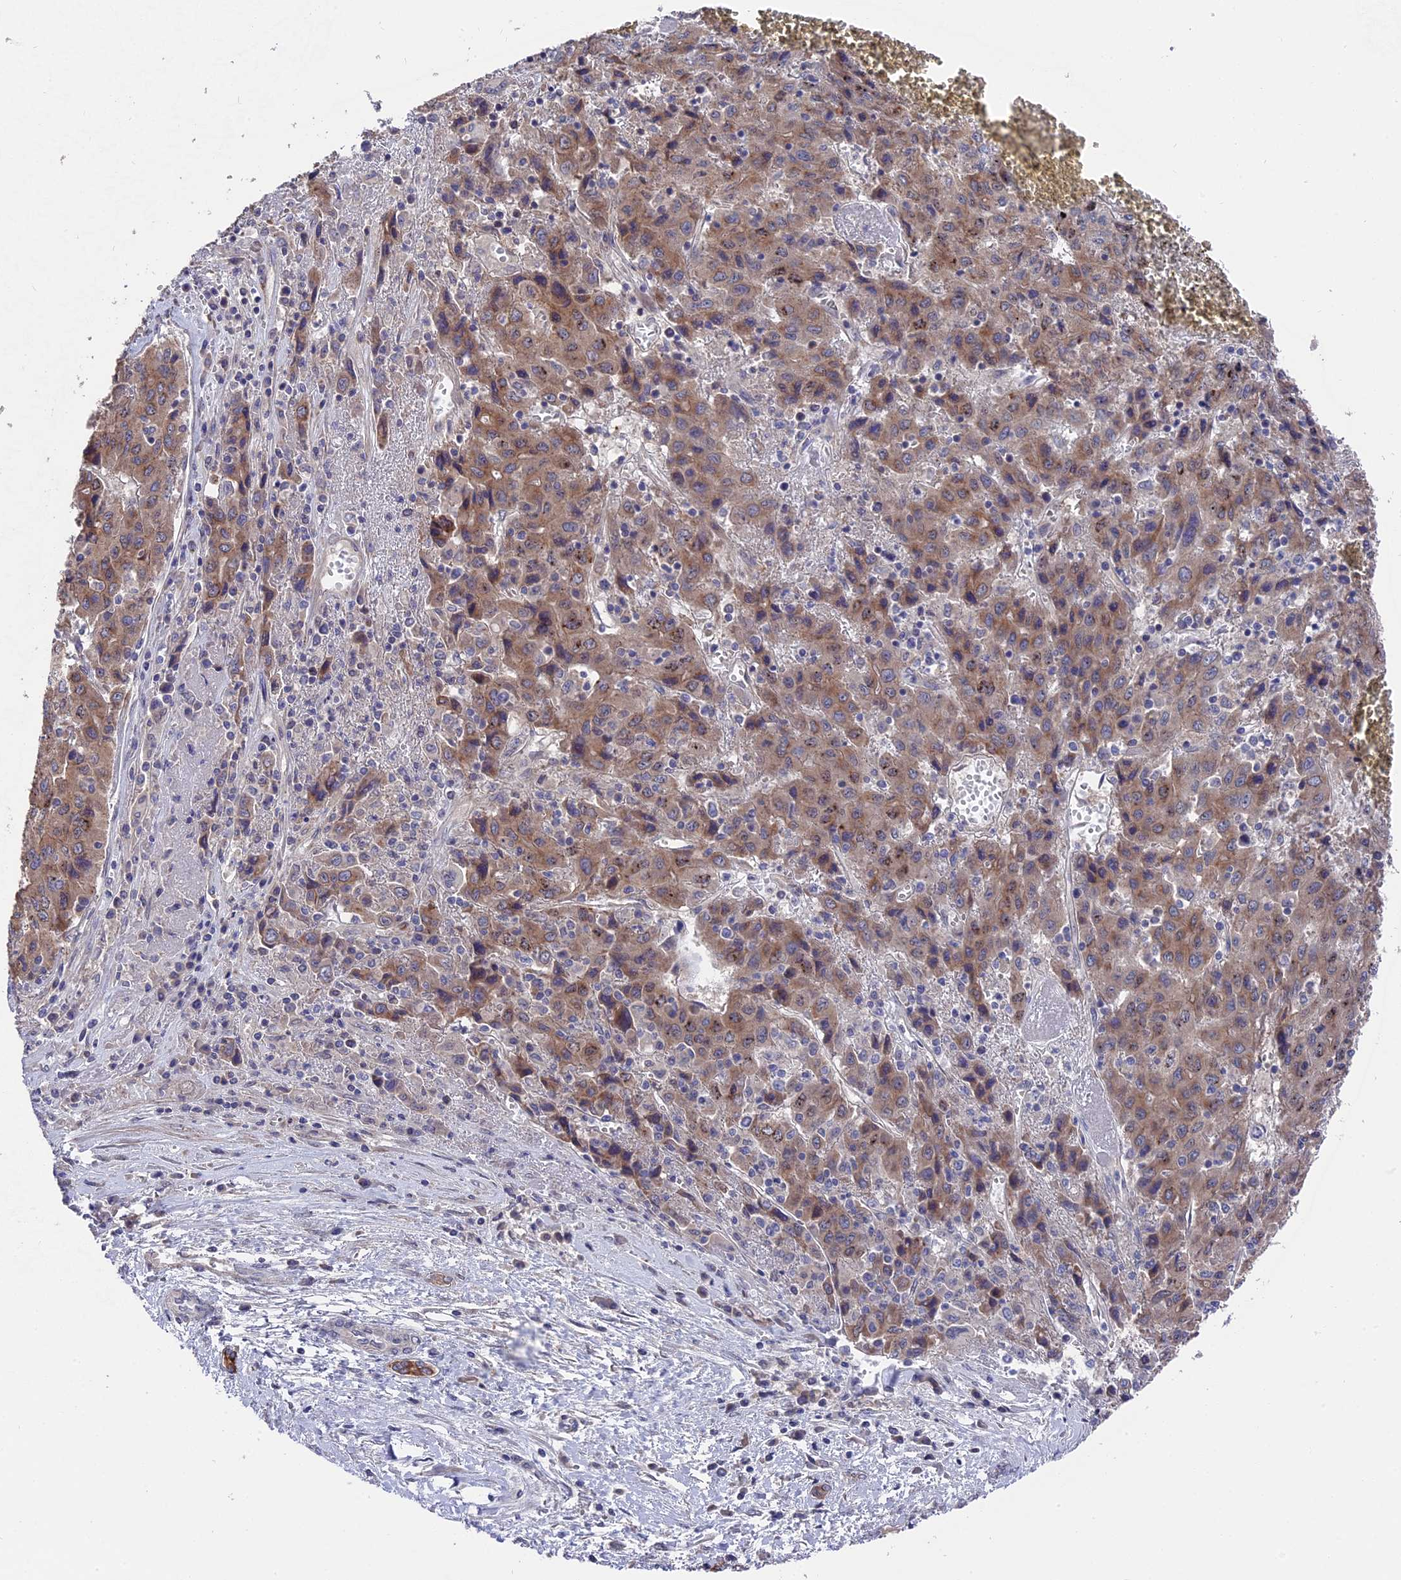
{"staining": {"intensity": "moderate", "quantity": ">75%", "location": "cytoplasmic/membranous"}, "tissue": "liver cancer", "cell_type": "Tumor cells", "image_type": "cancer", "snomed": [{"axis": "morphology", "description": "Carcinoma, Hepatocellular, NOS"}, {"axis": "topography", "description": "Liver"}], "caption": "High-power microscopy captured an IHC histopathology image of liver hepatocellular carcinoma, revealing moderate cytoplasmic/membranous staining in about >75% of tumor cells. (DAB = brown stain, brightfield microscopy at high magnification).", "gene": "ZCCHC2", "patient": {"sex": "female", "age": 53}}